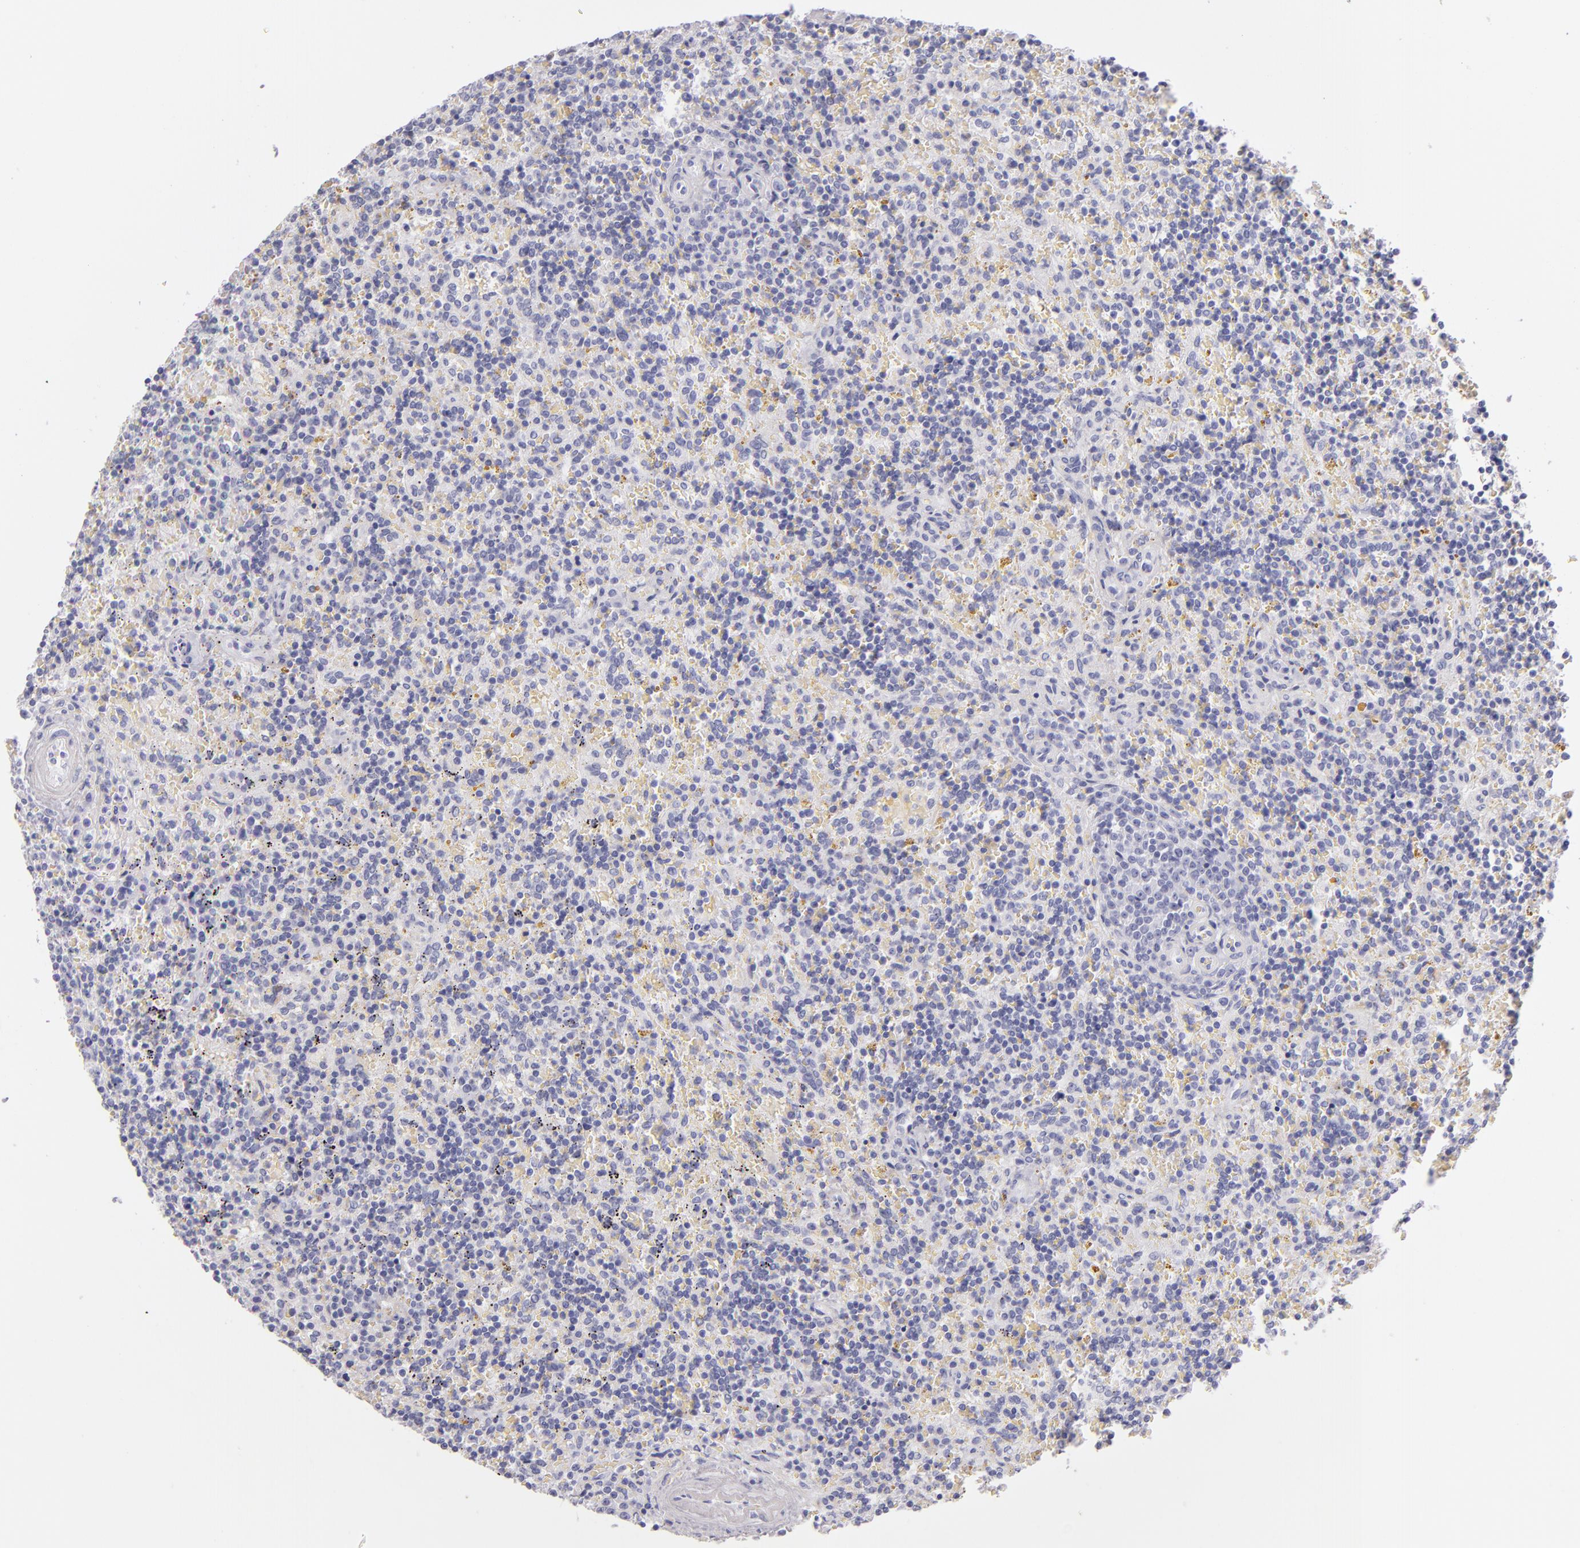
{"staining": {"intensity": "negative", "quantity": "none", "location": "none"}, "tissue": "lymphoma", "cell_type": "Tumor cells", "image_type": "cancer", "snomed": [{"axis": "morphology", "description": "Malignant lymphoma, non-Hodgkin's type, Low grade"}, {"axis": "topography", "description": "Spleen"}], "caption": "Tumor cells show no significant expression in malignant lymphoma, non-Hodgkin's type (low-grade).", "gene": "TPSD1", "patient": {"sex": "male", "age": 67}}